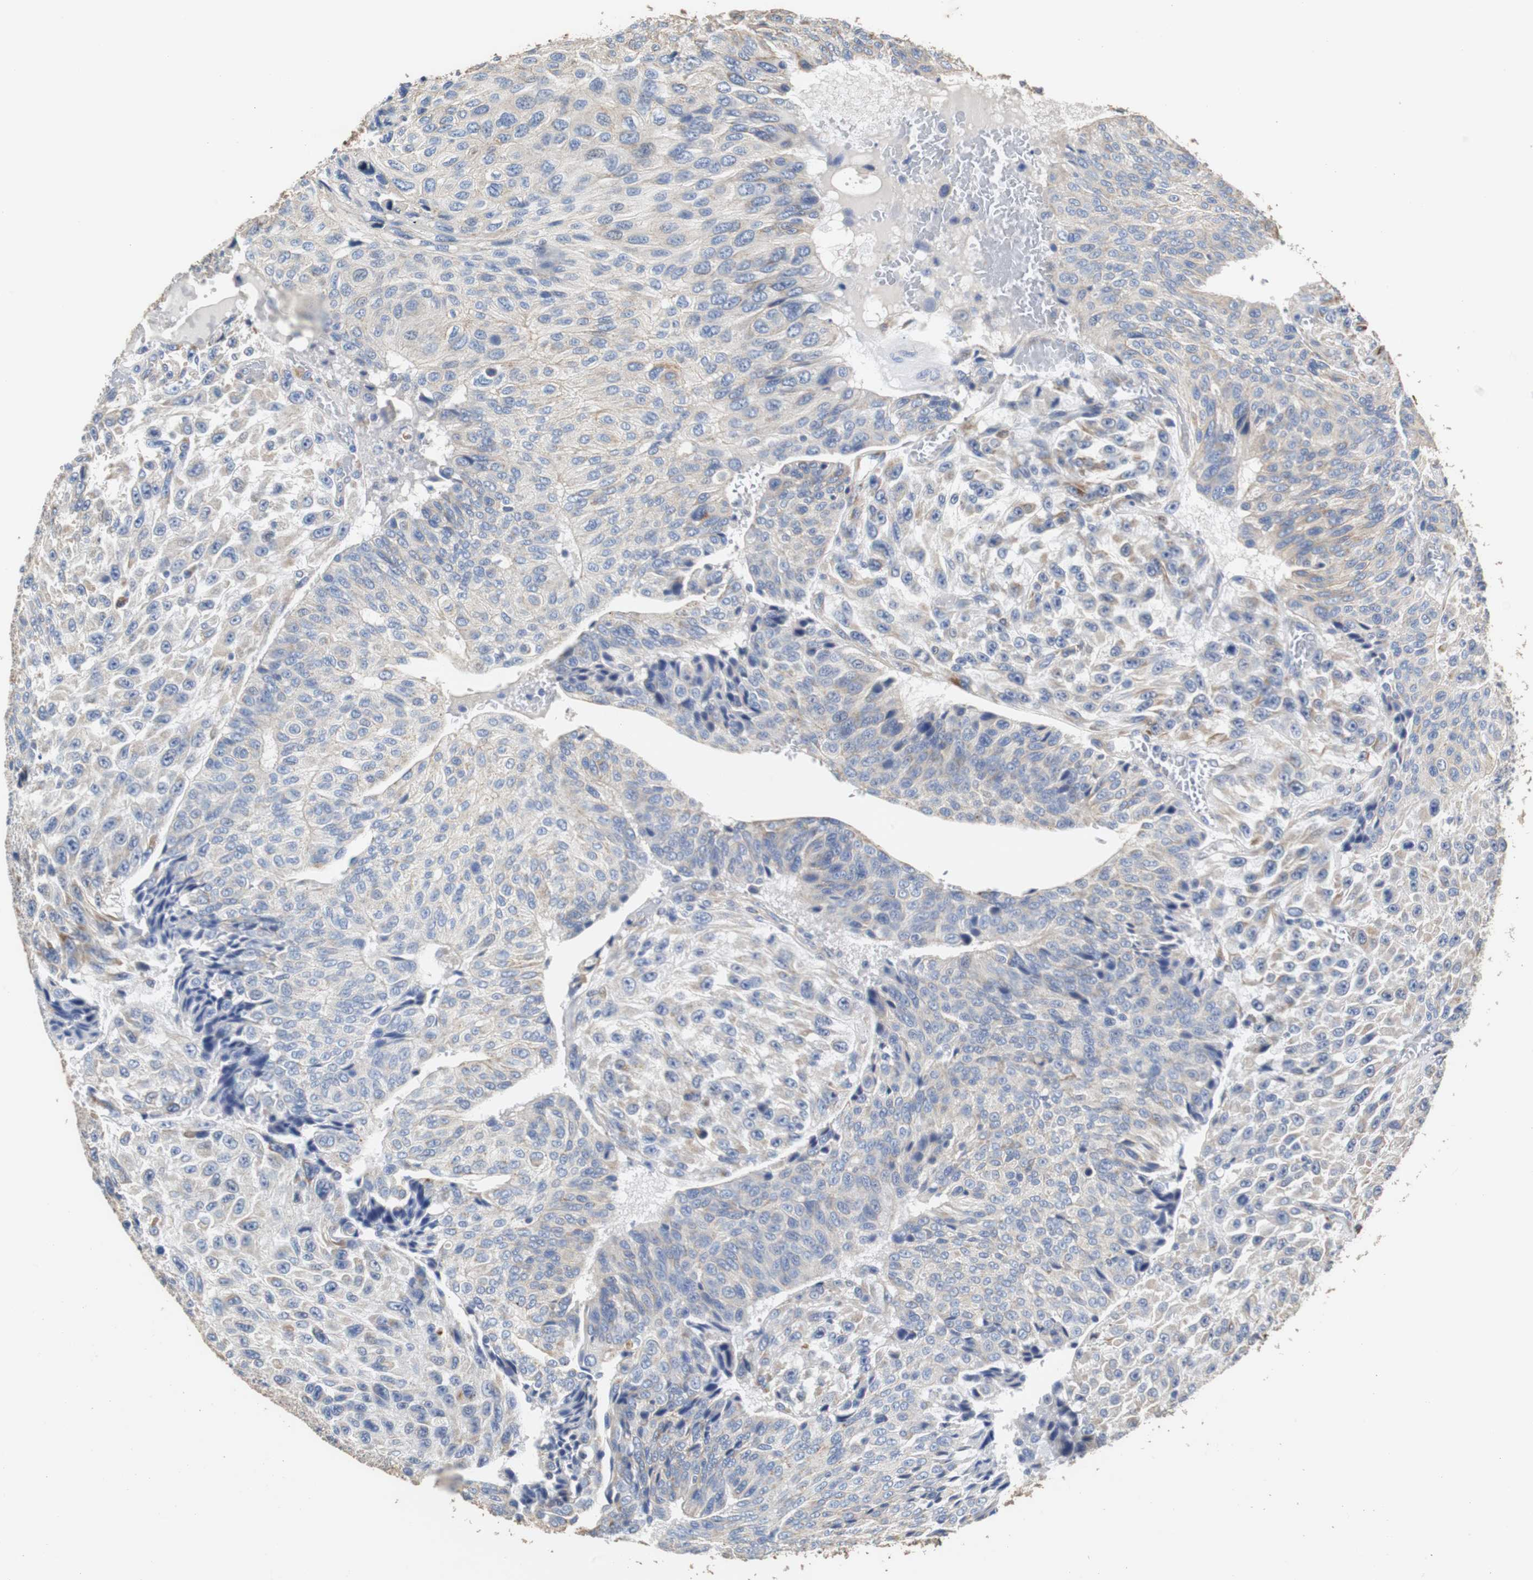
{"staining": {"intensity": "negative", "quantity": "none", "location": "none"}, "tissue": "urothelial cancer", "cell_type": "Tumor cells", "image_type": "cancer", "snomed": [{"axis": "morphology", "description": "Urothelial carcinoma, High grade"}, {"axis": "topography", "description": "Urinary bladder"}], "caption": "Immunohistochemistry of human urothelial carcinoma (high-grade) exhibits no positivity in tumor cells.", "gene": "PCK1", "patient": {"sex": "male", "age": 66}}